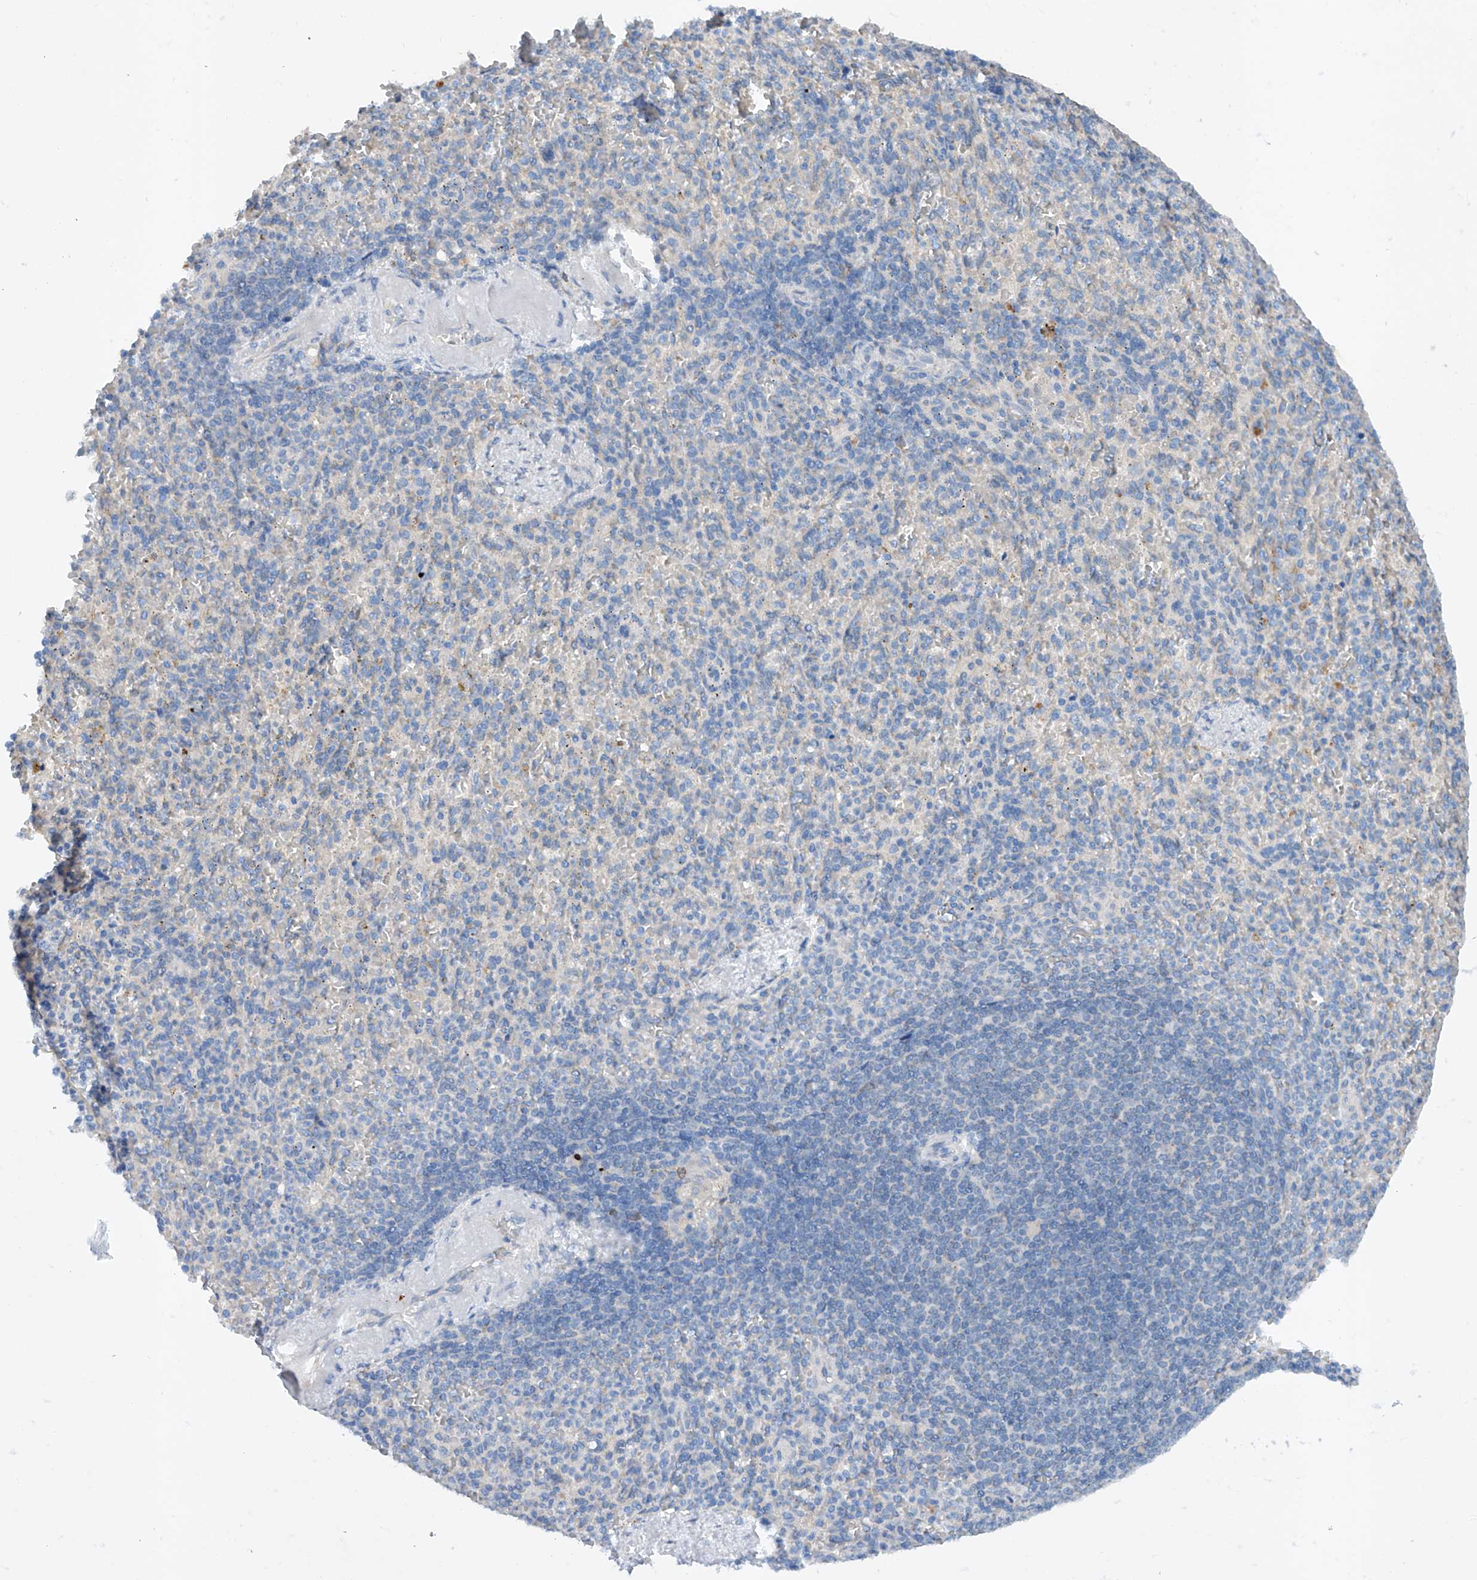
{"staining": {"intensity": "negative", "quantity": "none", "location": "none"}, "tissue": "spleen", "cell_type": "Cells in red pulp", "image_type": "normal", "snomed": [{"axis": "morphology", "description": "Normal tissue, NOS"}, {"axis": "topography", "description": "Spleen"}], "caption": "This is an immunohistochemistry (IHC) photomicrograph of normal human spleen. There is no positivity in cells in red pulp.", "gene": "CEP85L", "patient": {"sex": "female", "age": 74}}